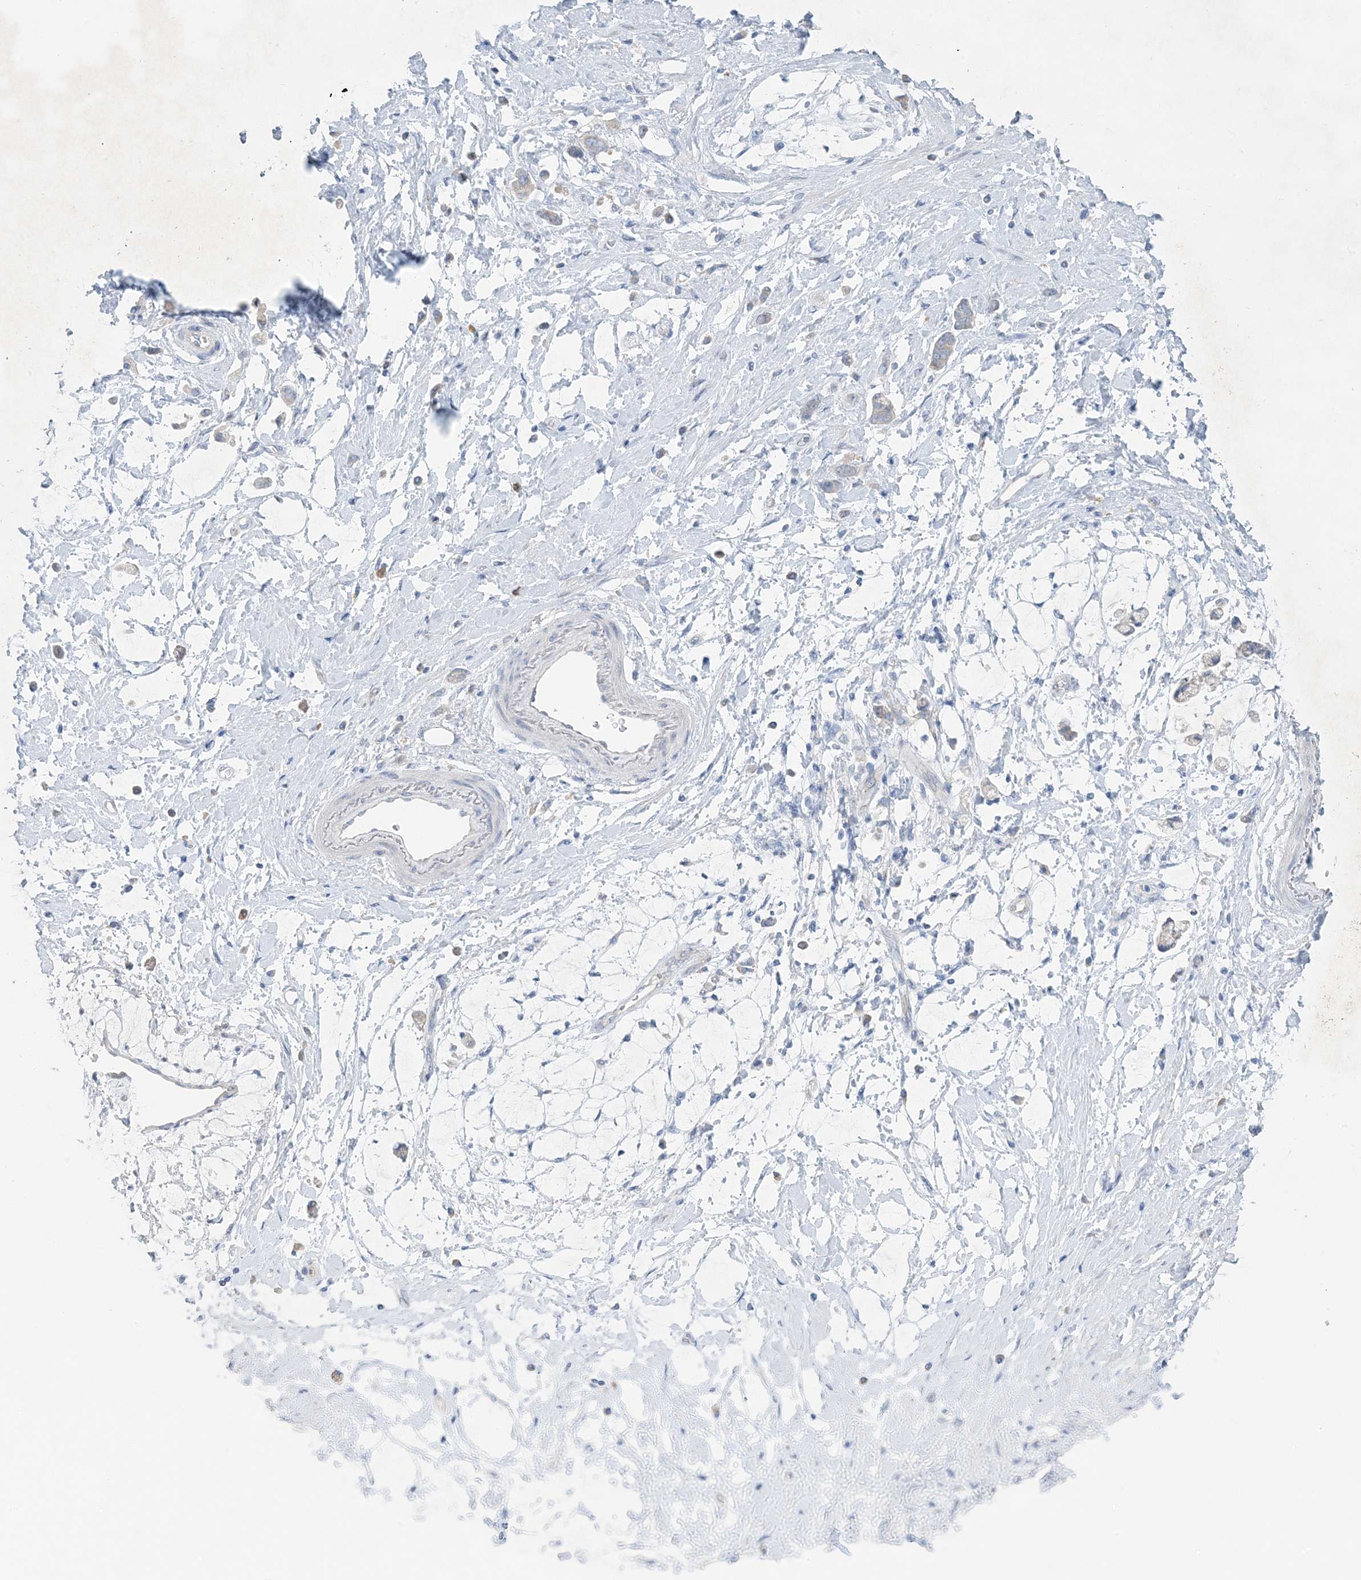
{"staining": {"intensity": "negative", "quantity": "none", "location": "none"}, "tissue": "stomach cancer", "cell_type": "Tumor cells", "image_type": "cancer", "snomed": [{"axis": "morphology", "description": "Adenocarcinoma, NOS"}, {"axis": "topography", "description": "Stomach"}], "caption": "This is an IHC photomicrograph of stomach cancer (adenocarcinoma). There is no expression in tumor cells.", "gene": "ZCCHC18", "patient": {"sex": "female", "age": 60}}